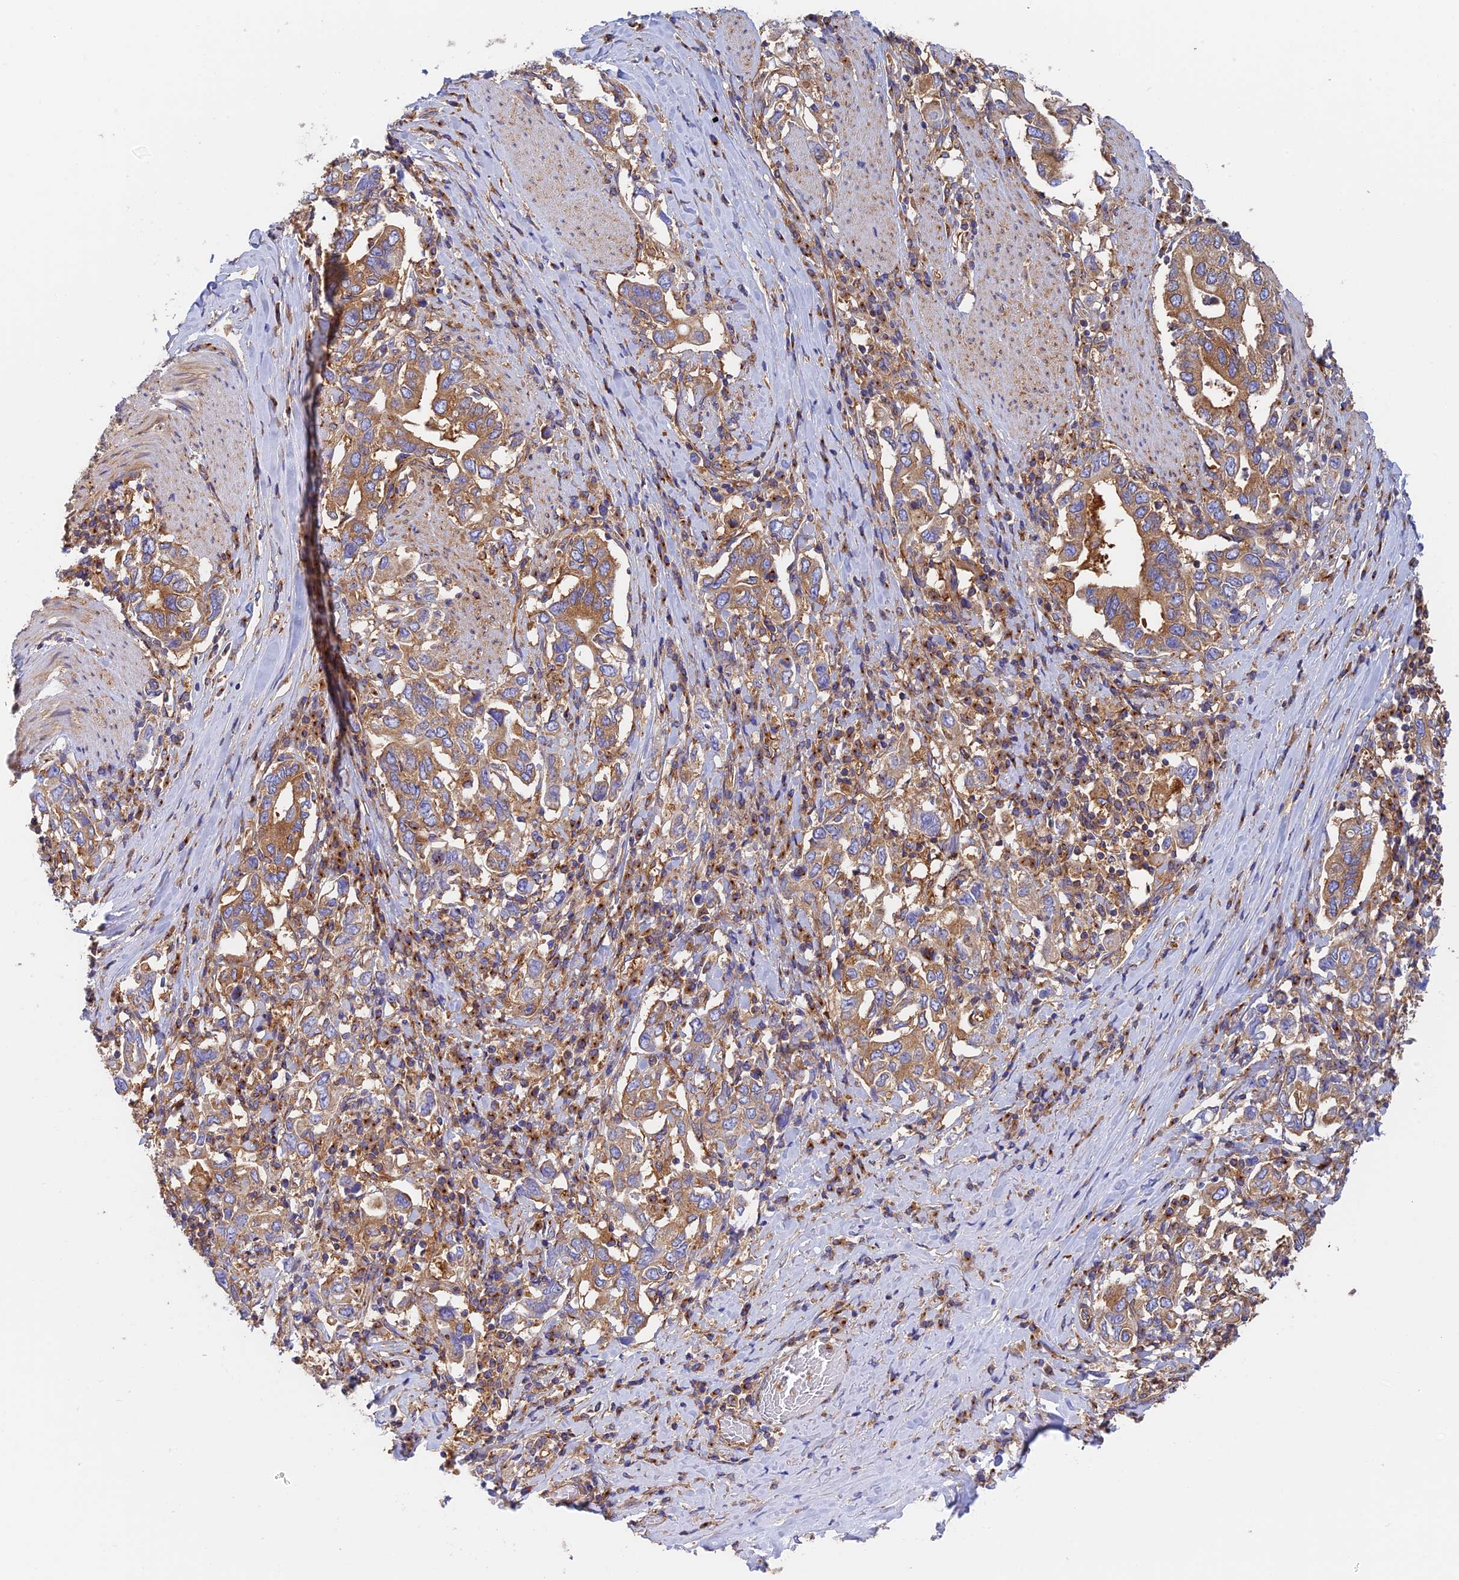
{"staining": {"intensity": "moderate", "quantity": ">75%", "location": "cytoplasmic/membranous"}, "tissue": "stomach cancer", "cell_type": "Tumor cells", "image_type": "cancer", "snomed": [{"axis": "morphology", "description": "Adenocarcinoma, NOS"}, {"axis": "topography", "description": "Stomach, upper"}, {"axis": "topography", "description": "Stomach"}], "caption": "Immunohistochemical staining of stomach cancer displays medium levels of moderate cytoplasmic/membranous protein staining in about >75% of tumor cells.", "gene": "DCTN2", "patient": {"sex": "male", "age": 62}}